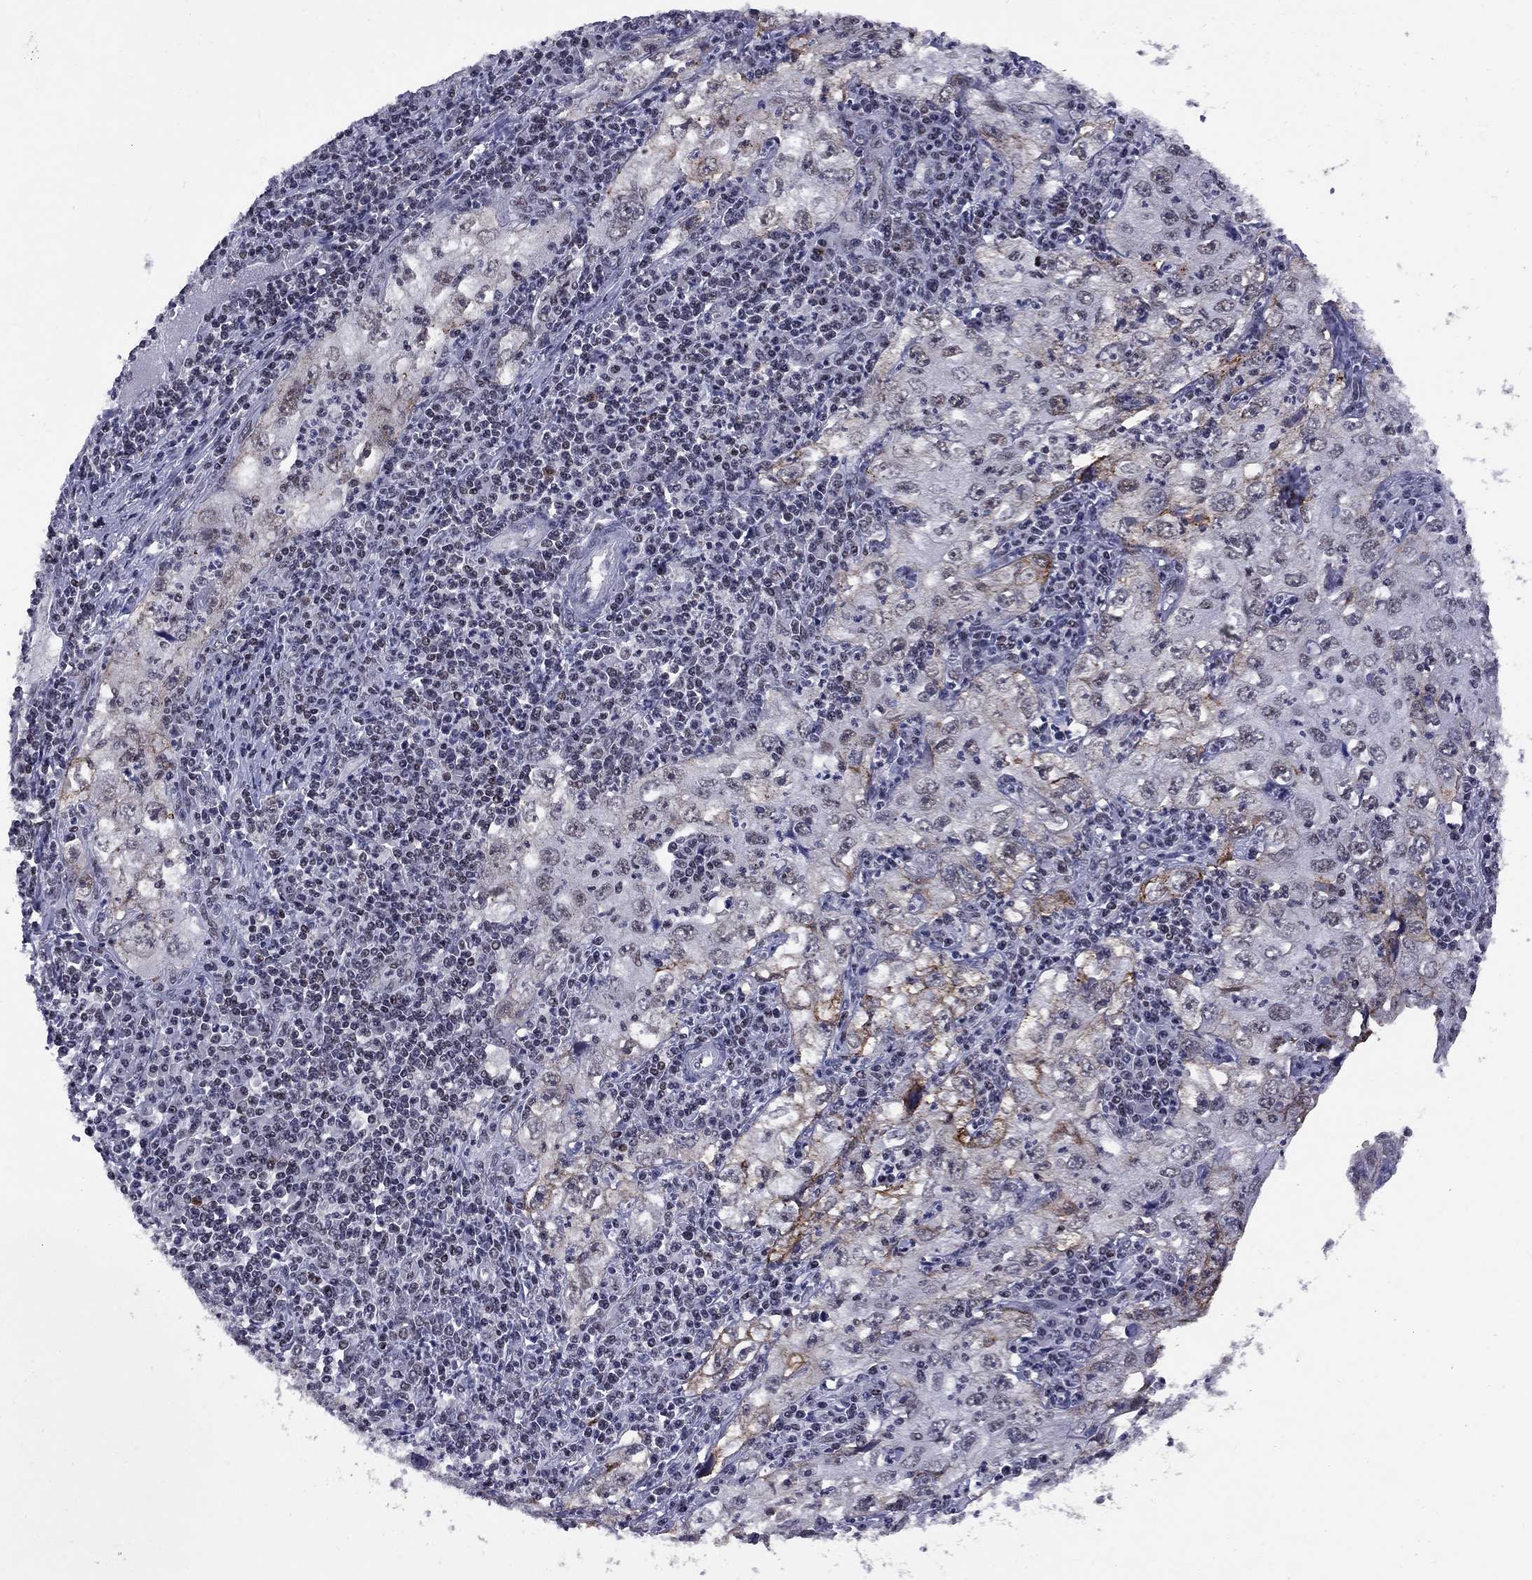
{"staining": {"intensity": "weak", "quantity": "<25%", "location": "nuclear"}, "tissue": "cervical cancer", "cell_type": "Tumor cells", "image_type": "cancer", "snomed": [{"axis": "morphology", "description": "Squamous cell carcinoma, NOS"}, {"axis": "topography", "description": "Cervix"}], "caption": "The immunohistochemistry histopathology image has no significant expression in tumor cells of cervical squamous cell carcinoma tissue. (DAB immunohistochemistry (IHC) visualized using brightfield microscopy, high magnification).", "gene": "TAF9", "patient": {"sex": "female", "age": 24}}